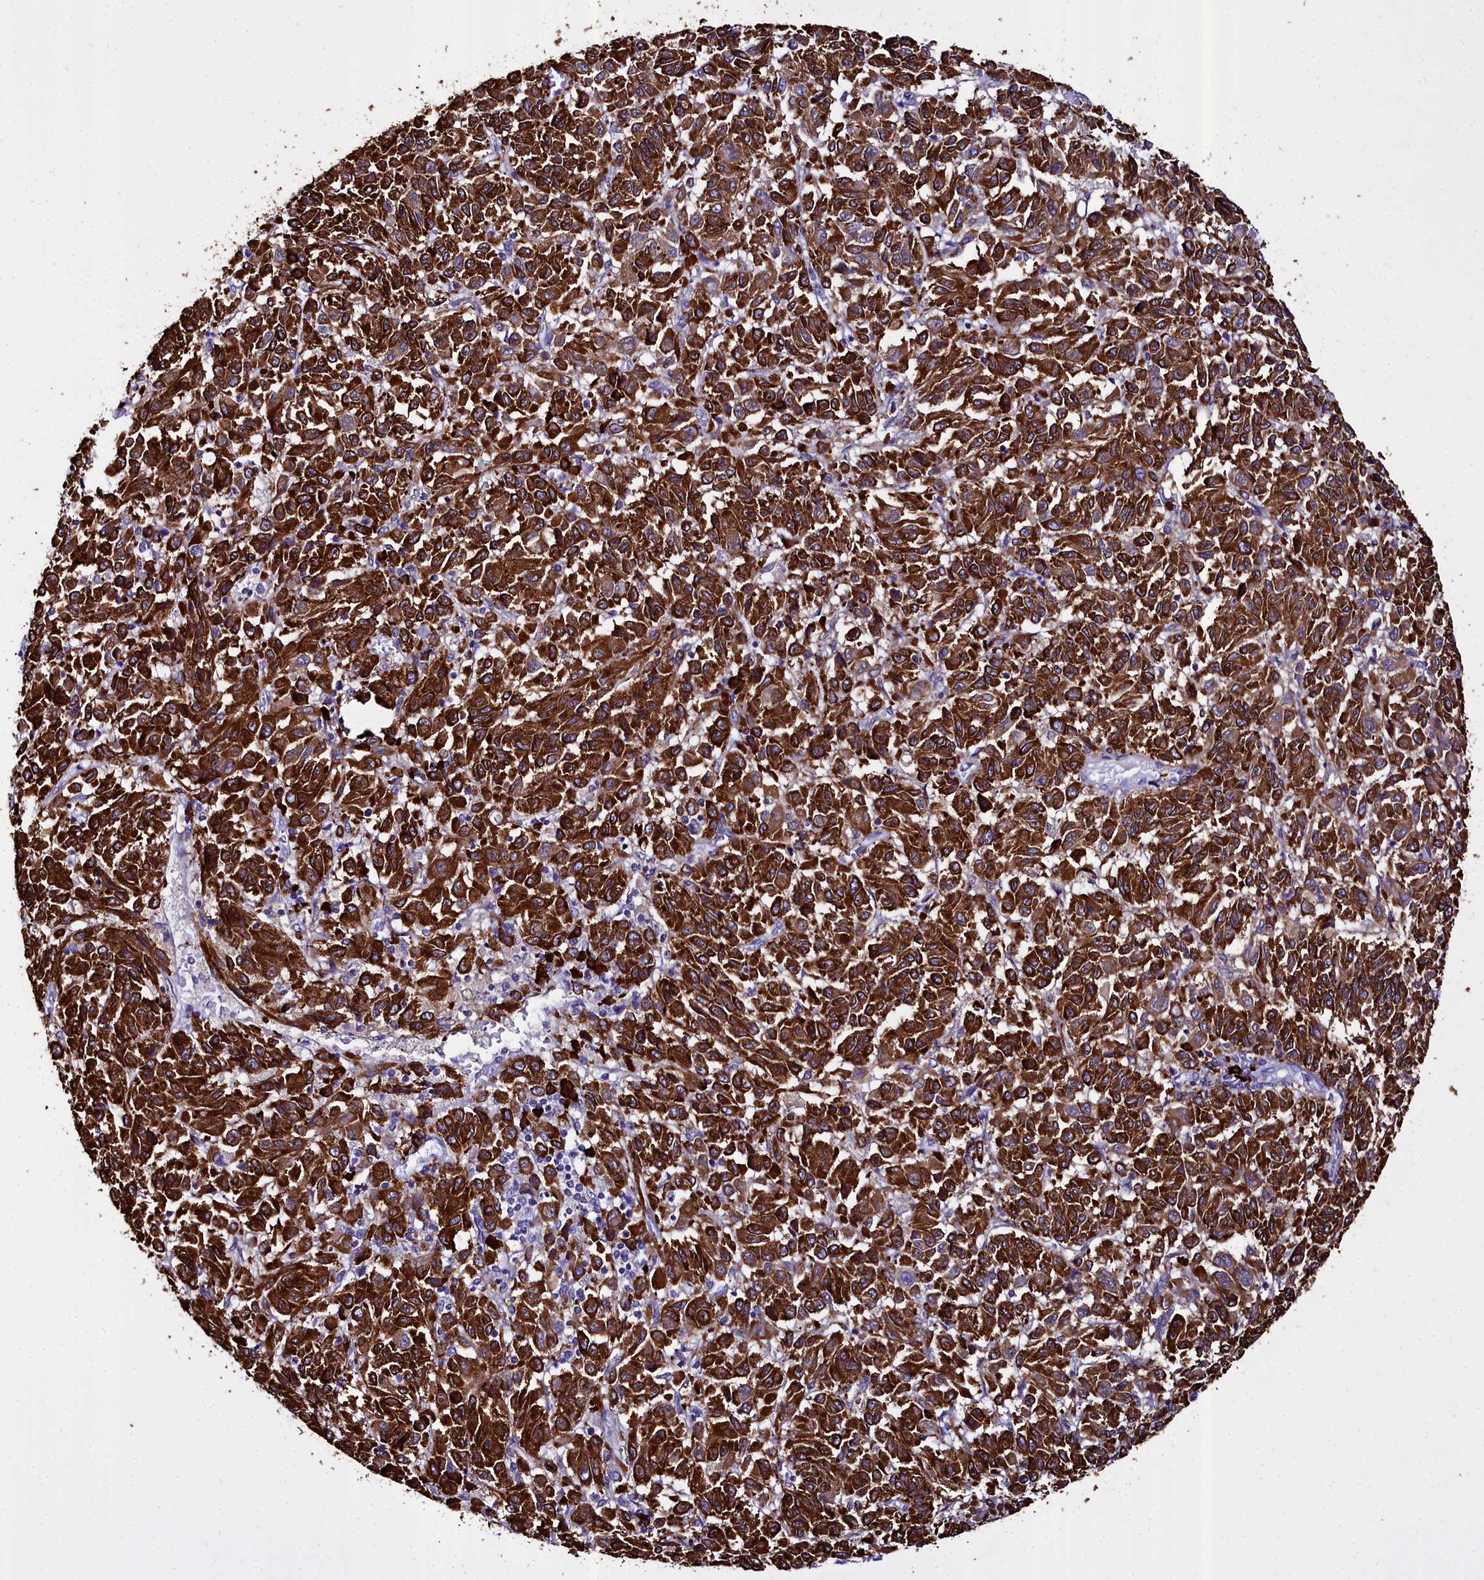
{"staining": {"intensity": "strong", "quantity": ">75%", "location": "cytoplasmic/membranous"}, "tissue": "melanoma", "cell_type": "Tumor cells", "image_type": "cancer", "snomed": [{"axis": "morphology", "description": "Malignant melanoma, Metastatic site"}, {"axis": "topography", "description": "Lung"}], "caption": "Immunohistochemistry (IHC) micrograph of neoplastic tissue: malignant melanoma (metastatic site) stained using immunohistochemistry exhibits high levels of strong protein expression localized specifically in the cytoplasmic/membranous of tumor cells, appearing as a cytoplasmic/membranous brown color.", "gene": "TXNDC5", "patient": {"sex": "male", "age": 64}}